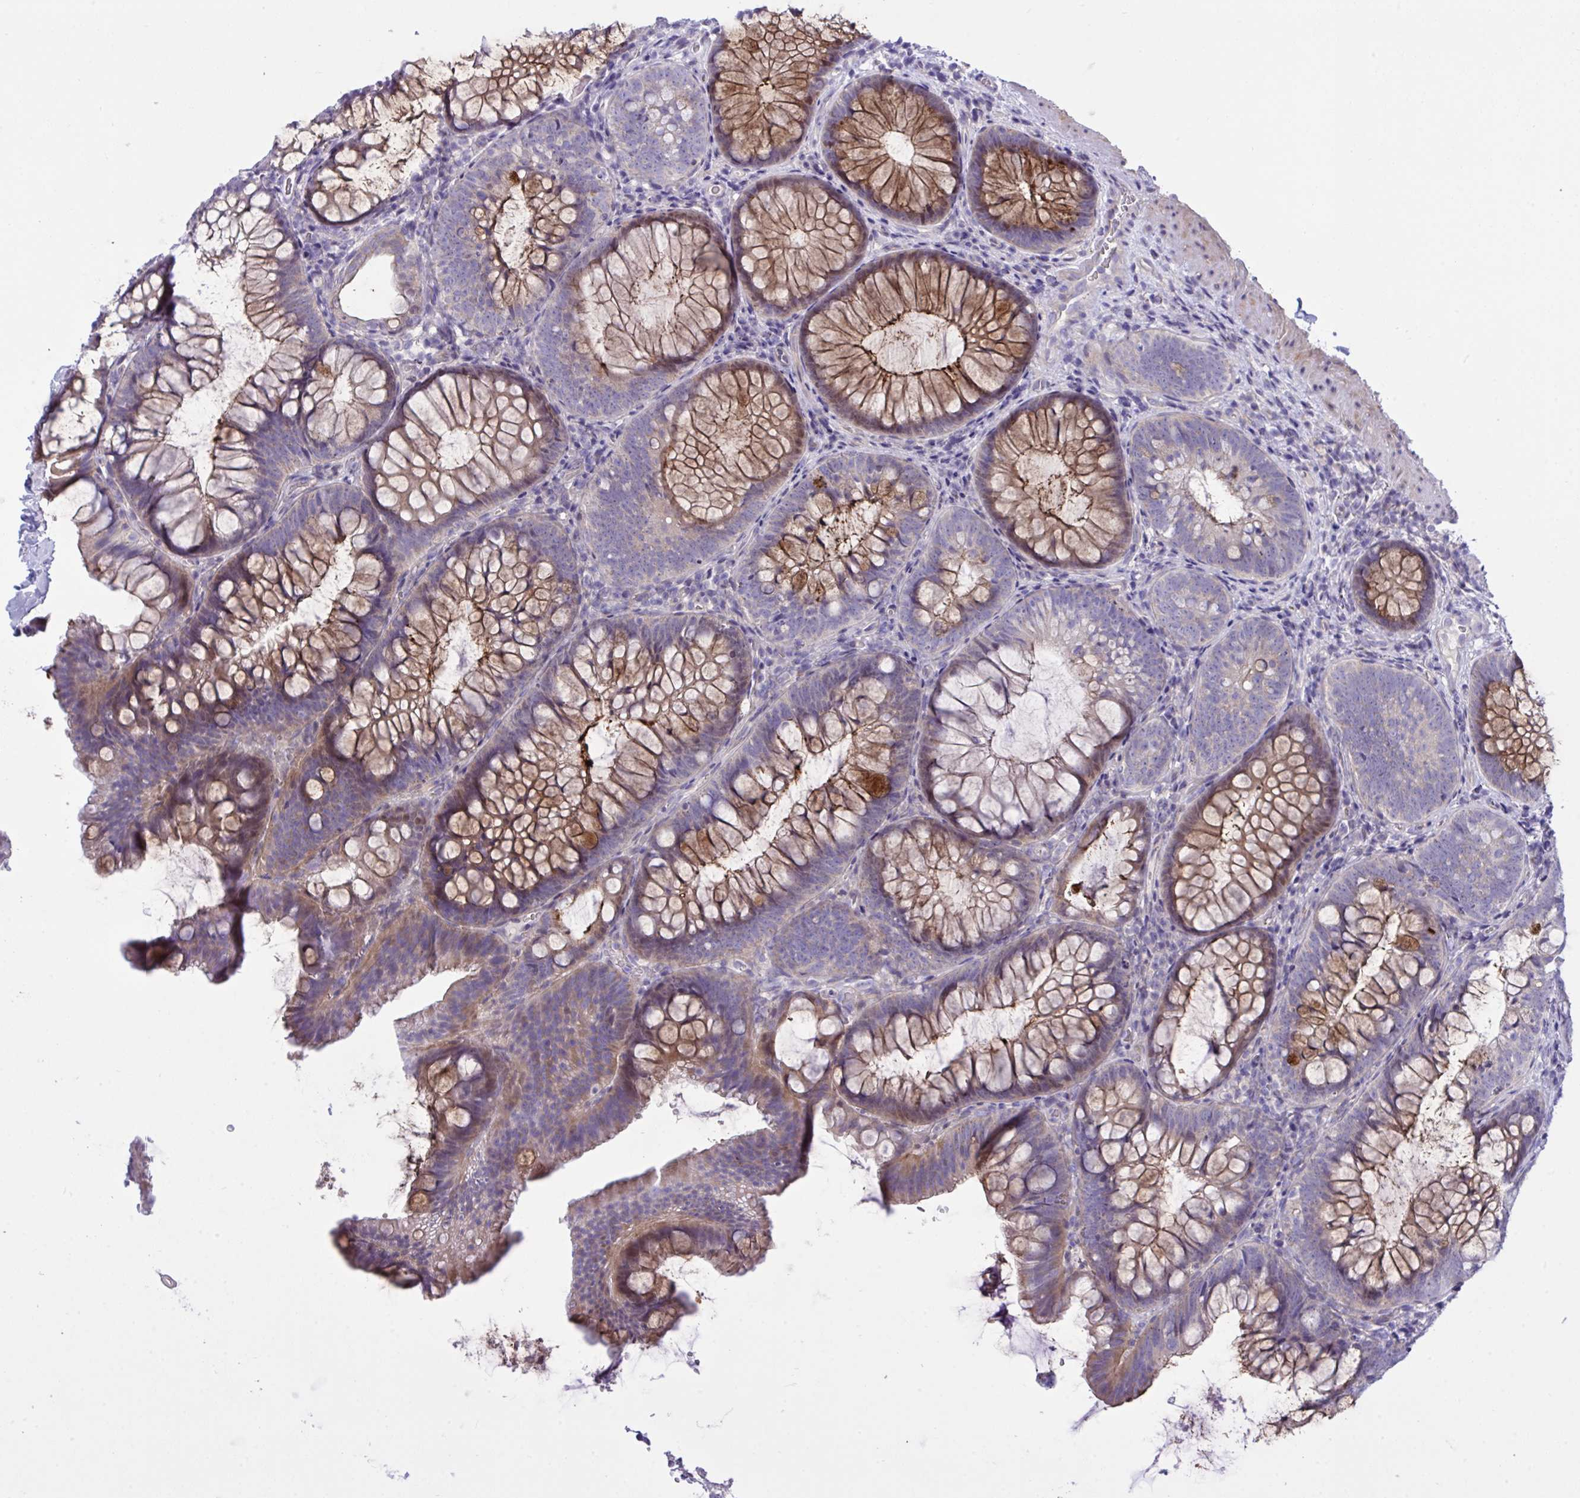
{"staining": {"intensity": "negative", "quantity": "none", "location": "none"}, "tissue": "colon", "cell_type": "Endothelial cells", "image_type": "normal", "snomed": [{"axis": "morphology", "description": "Normal tissue, NOS"}, {"axis": "morphology", "description": "Adenoma, NOS"}, {"axis": "topography", "description": "Soft tissue"}, {"axis": "topography", "description": "Colon"}], "caption": "Endothelial cells are negative for brown protein staining in unremarkable colon. Brightfield microscopy of immunohistochemistry (IHC) stained with DAB (3,3'-diaminobenzidine) (brown) and hematoxylin (blue), captured at high magnification.", "gene": "WDR97", "patient": {"sex": "male", "age": 47}}